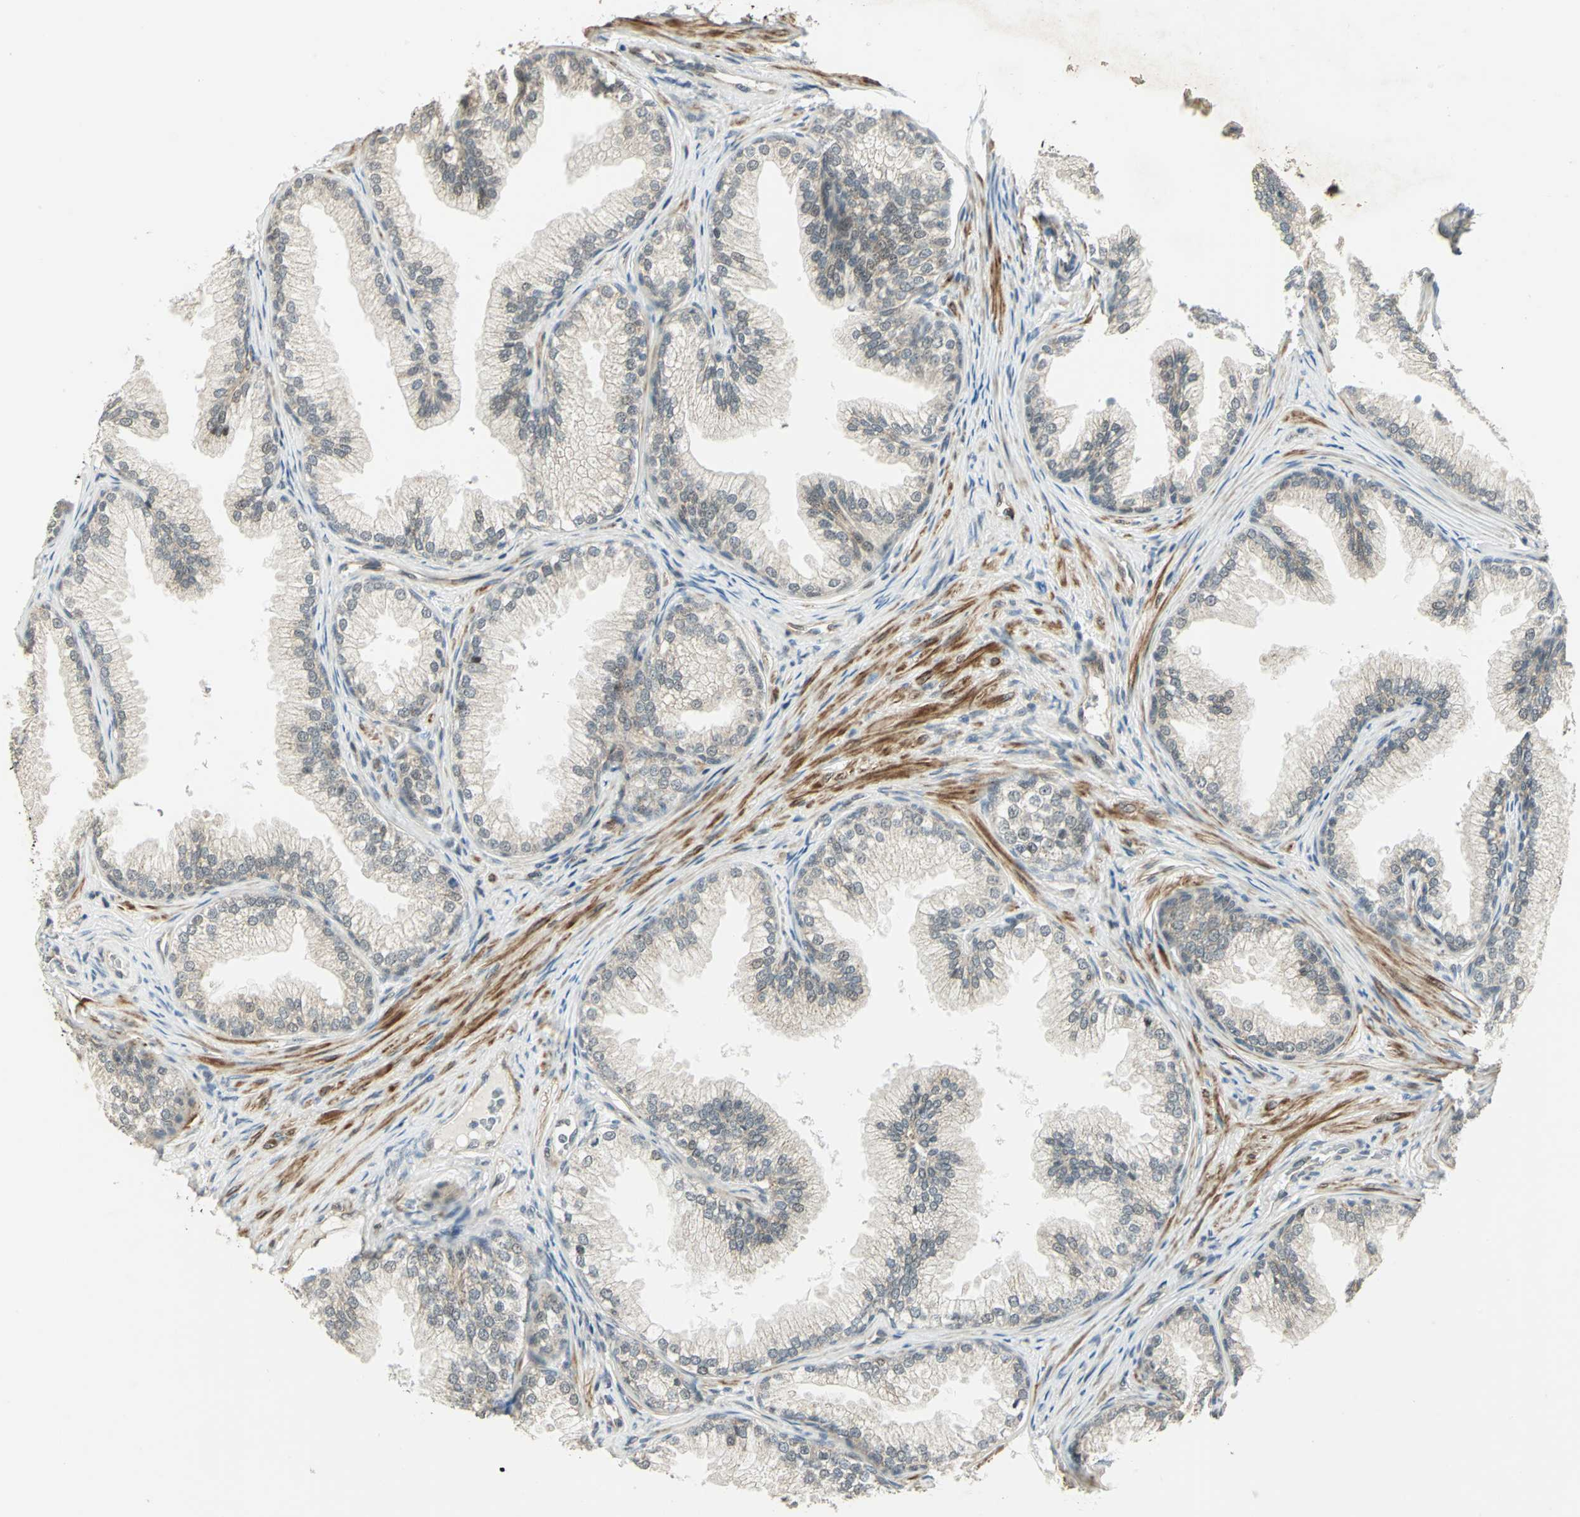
{"staining": {"intensity": "weak", "quantity": "<25%", "location": "cytoplasmic/membranous,nuclear"}, "tissue": "prostate", "cell_type": "Glandular cells", "image_type": "normal", "snomed": [{"axis": "morphology", "description": "Normal tissue, NOS"}, {"axis": "topography", "description": "Prostate"}], "caption": "DAB (3,3'-diaminobenzidine) immunohistochemical staining of unremarkable human prostate shows no significant positivity in glandular cells. The staining is performed using DAB (3,3'-diaminobenzidine) brown chromogen with nuclei counter-stained in using hematoxylin.", "gene": "PLAGL2", "patient": {"sex": "male", "age": 76}}